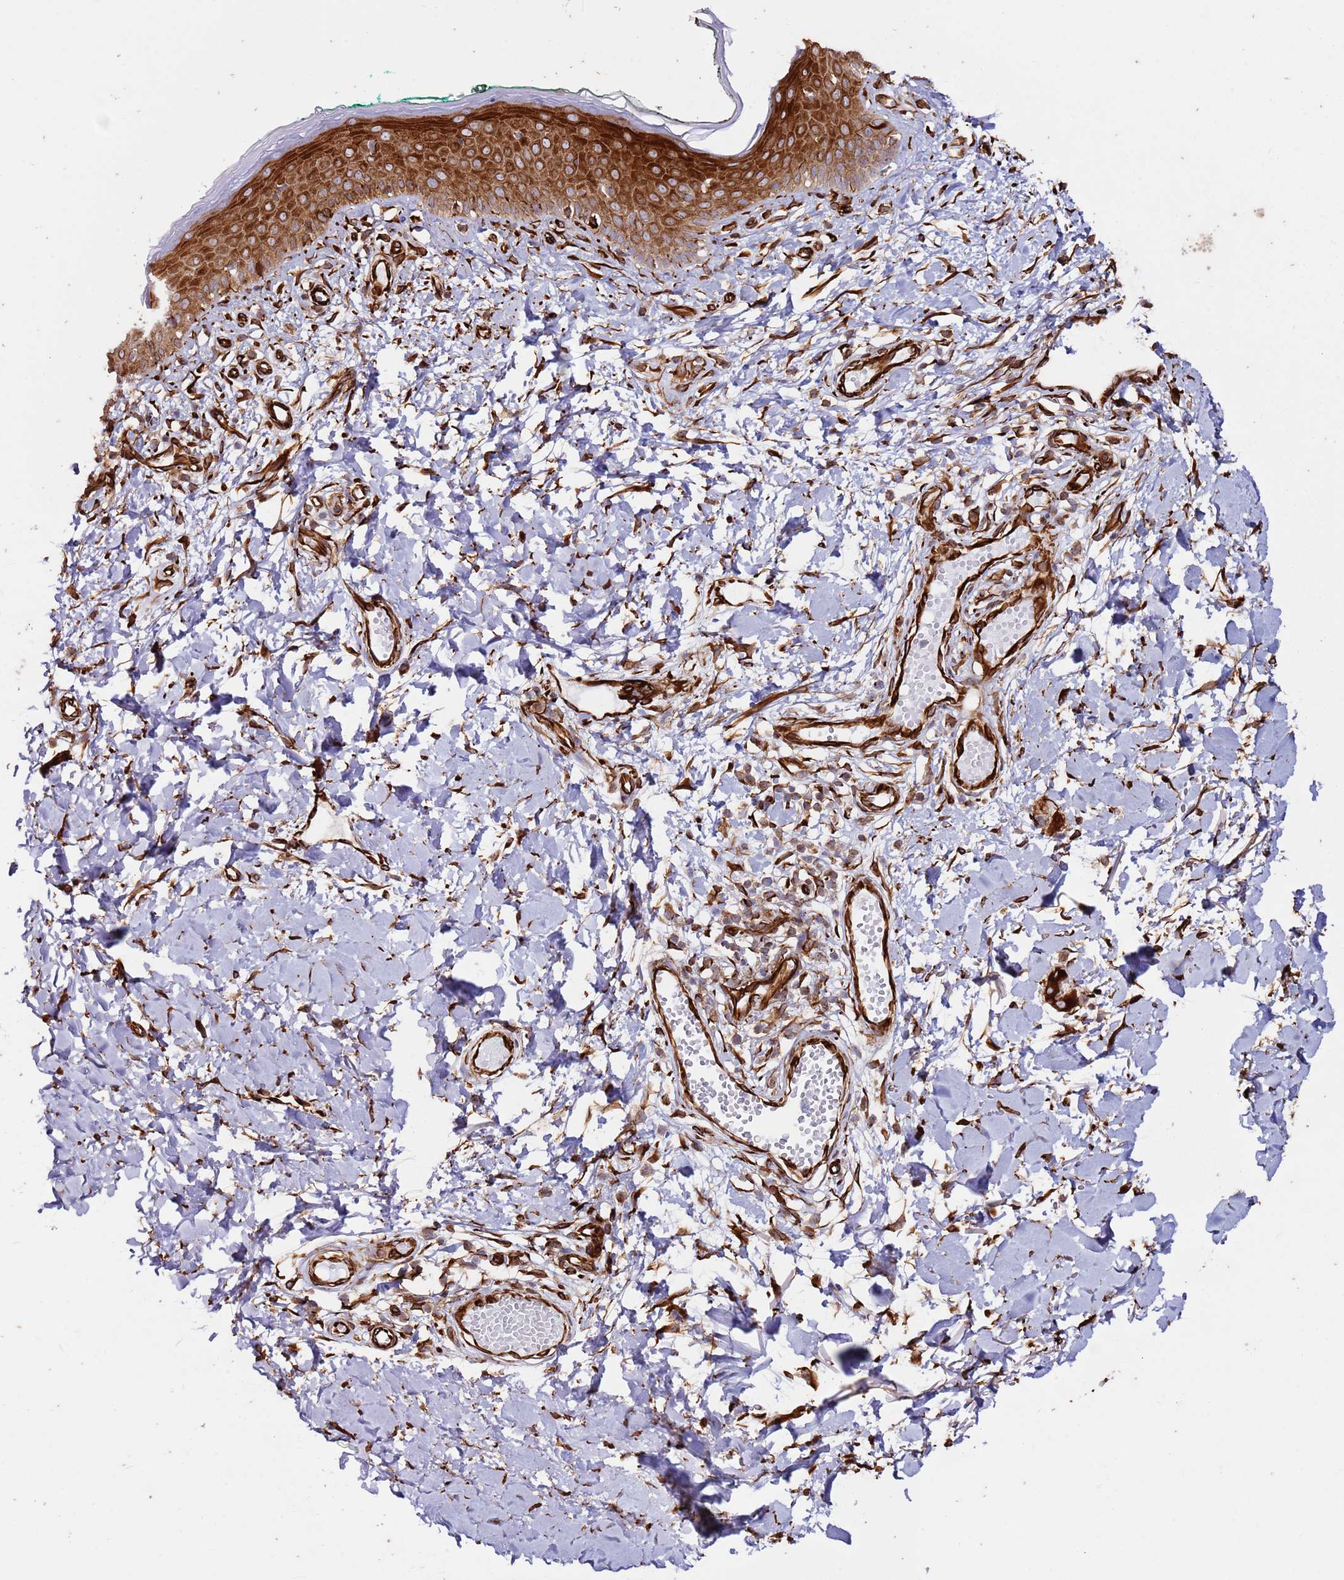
{"staining": {"intensity": "strong", "quantity": ">75%", "location": "cytoplasmic/membranous"}, "tissue": "skin", "cell_type": "Fibroblasts", "image_type": "normal", "snomed": [{"axis": "morphology", "description": "Normal tissue, NOS"}, {"axis": "morphology", "description": "Malignant melanoma, NOS"}, {"axis": "topography", "description": "Skin"}], "caption": "This is a histology image of IHC staining of benign skin, which shows strong staining in the cytoplasmic/membranous of fibroblasts.", "gene": "MRGPRE", "patient": {"sex": "male", "age": 62}}